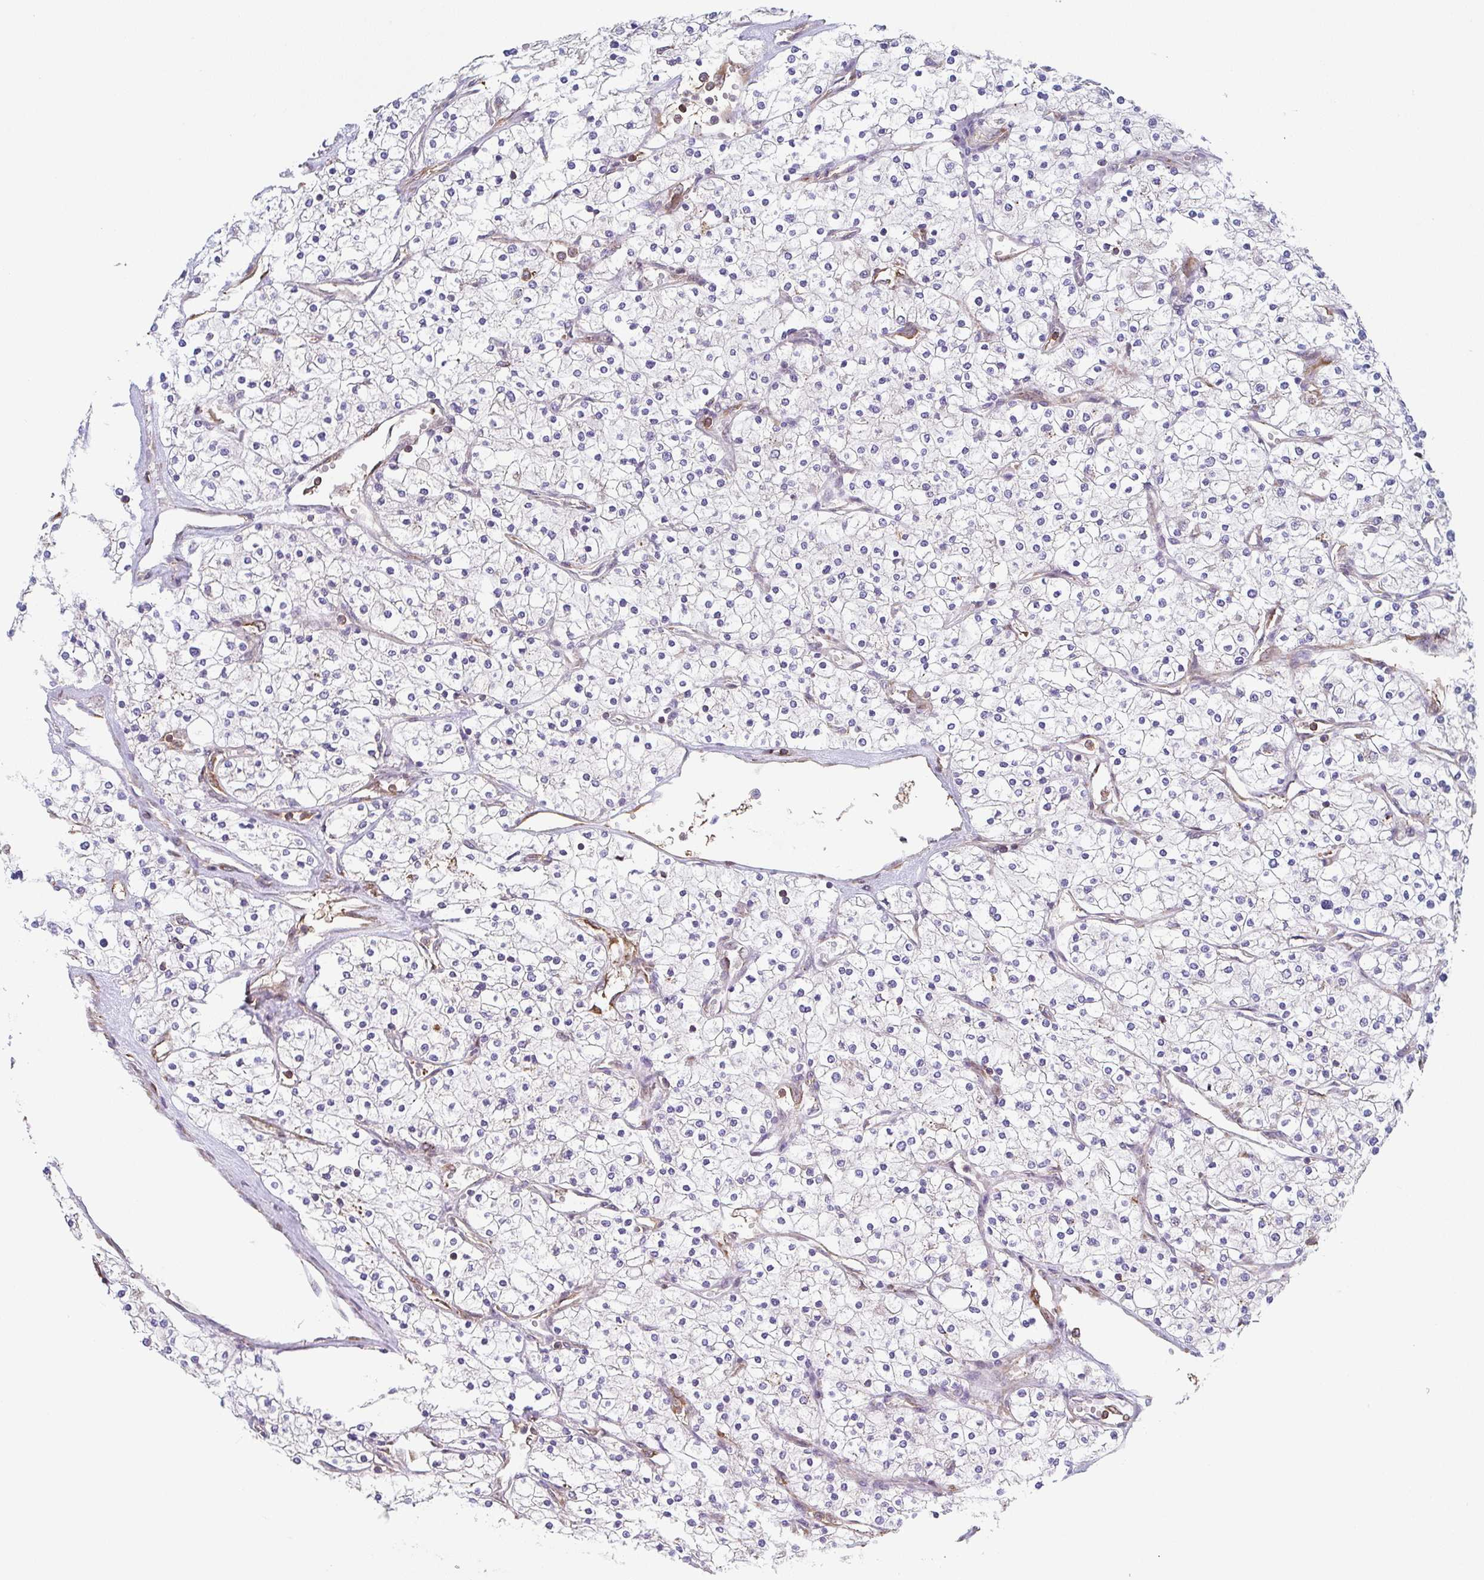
{"staining": {"intensity": "negative", "quantity": "none", "location": "none"}, "tissue": "renal cancer", "cell_type": "Tumor cells", "image_type": "cancer", "snomed": [{"axis": "morphology", "description": "Adenocarcinoma, NOS"}, {"axis": "topography", "description": "Kidney"}], "caption": "Renal cancer stained for a protein using IHC exhibits no positivity tumor cells.", "gene": "TMEM229A", "patient": {"sex": "male", "age": 80}}